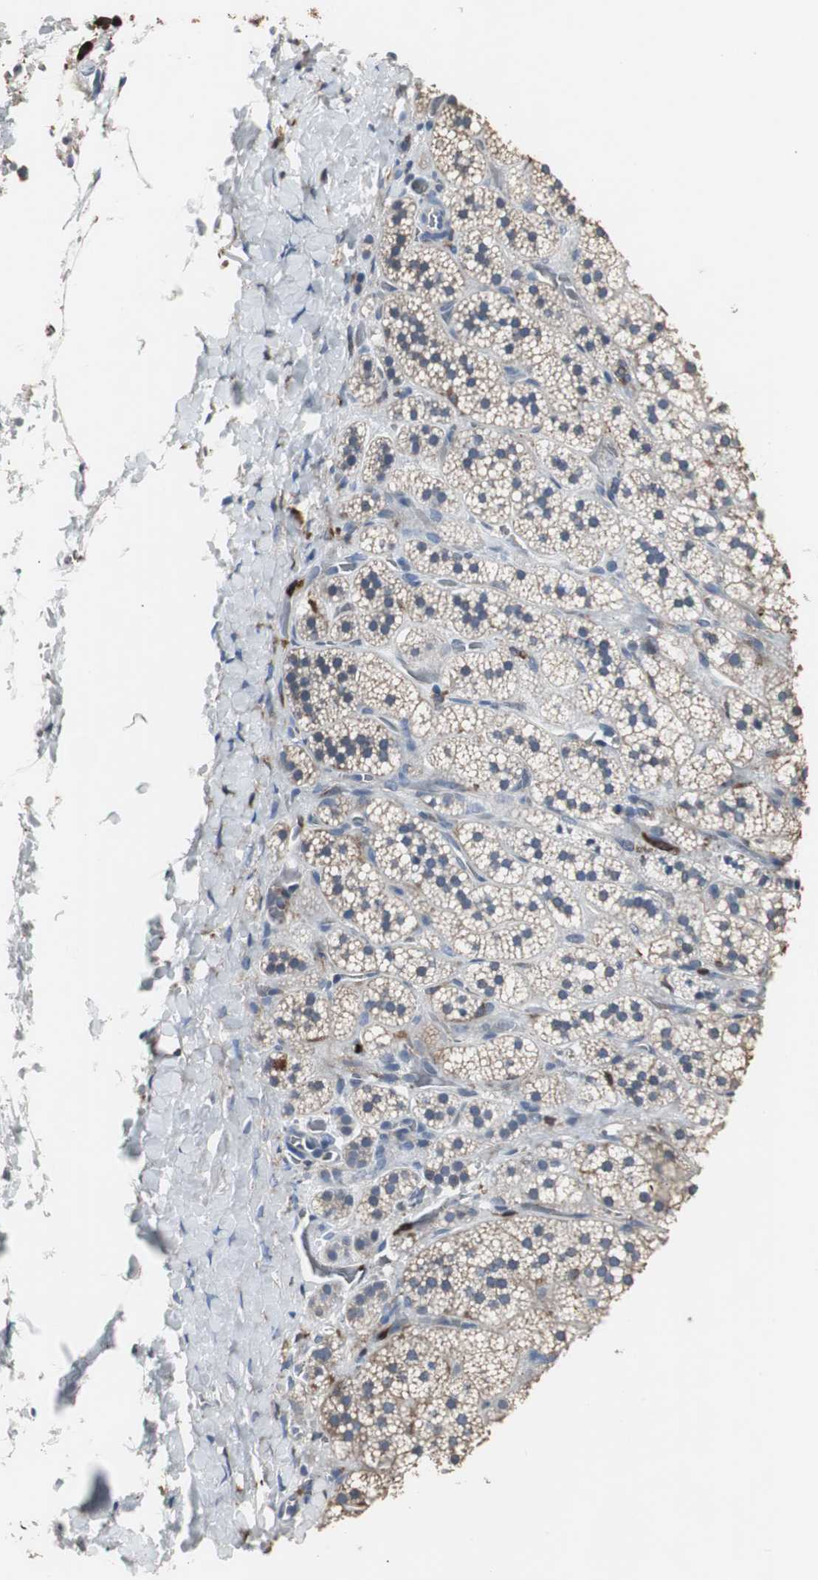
{"staining": {"intensity": "weak", "quantity": "<25%", "location": "cytoplasmic/membranous"}, "tissue": "adrenal gland", "cell_type": "Glandular cells", "image_type": "normal", "snomed": [{"axis": "morphology", "description": "Normal tissue, NOS"}, {"axis": "topography", "description": "Adrenal gland"}], "caption": "An immunohistochemistry photomicrograph of unremarkable adrenal gland is shown. There is no staining in glandular cells of adrenal gland.", "gene": "NCF2", "patient": {"sex": "female", "age": 44}}